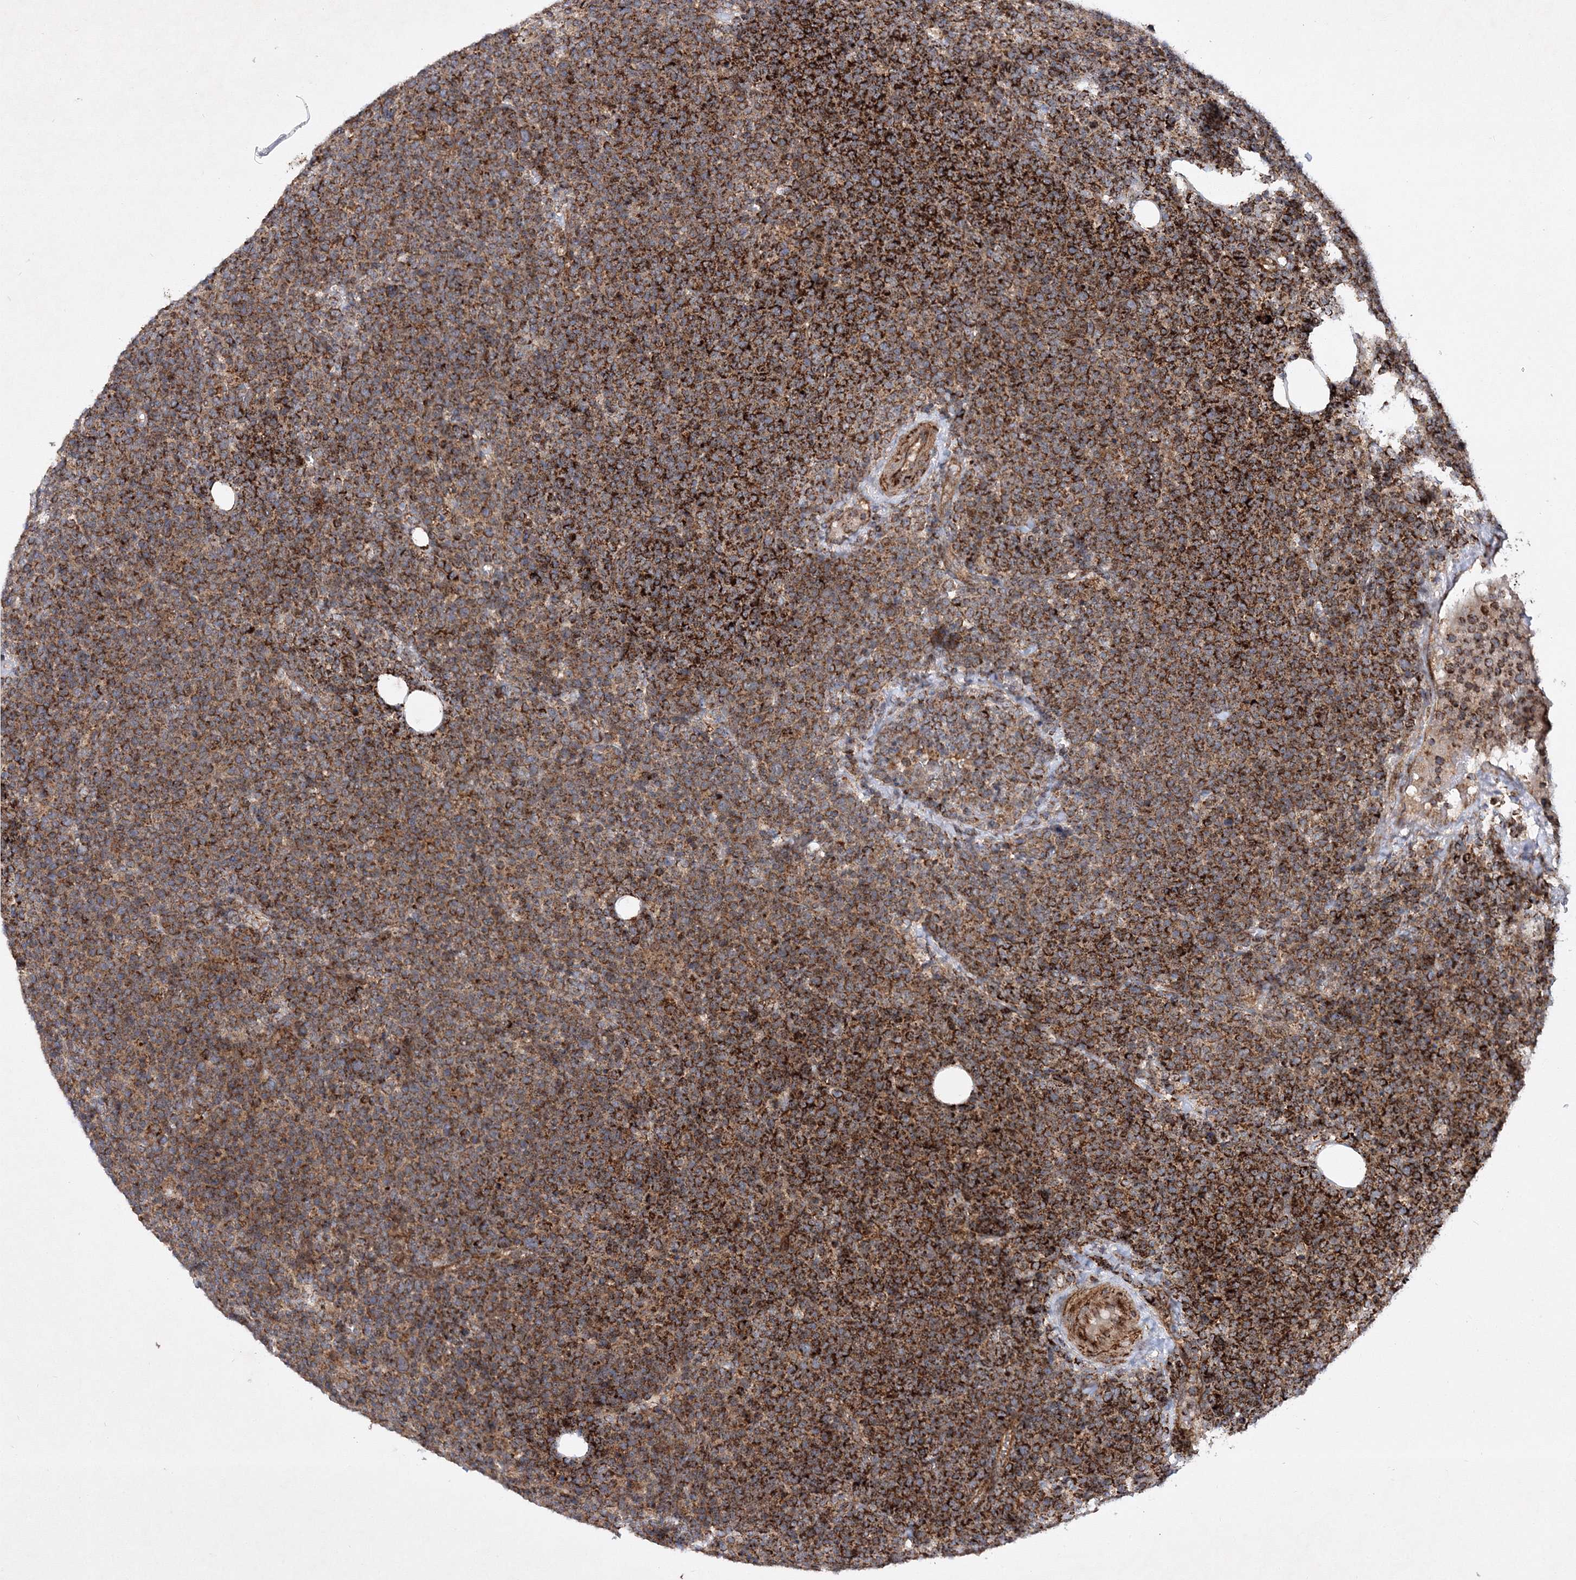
{"staining": {"intensity": "strong", "quantity": ">75%", "location": "cytoplasmic/membranous"}, "tissue": "lymphoma", "cell_type": "Tumor cells", "image_type": "cancer", "snomed": [{"axis": "morphology", "description": "Malignant lymphoma, non-Hodgkin's type, High grade"}, {"axis": "topography", "description": "Lymph node"}], "caption": "A high amount of strong cytoplasmic/membranous staining is identified in about >75% of tumor cells in high-grade malignant lymphoma, non-Hodgkin's type tissue.", "gene": "SCRN3", "patient": {"sex": "male", "age": 61}}